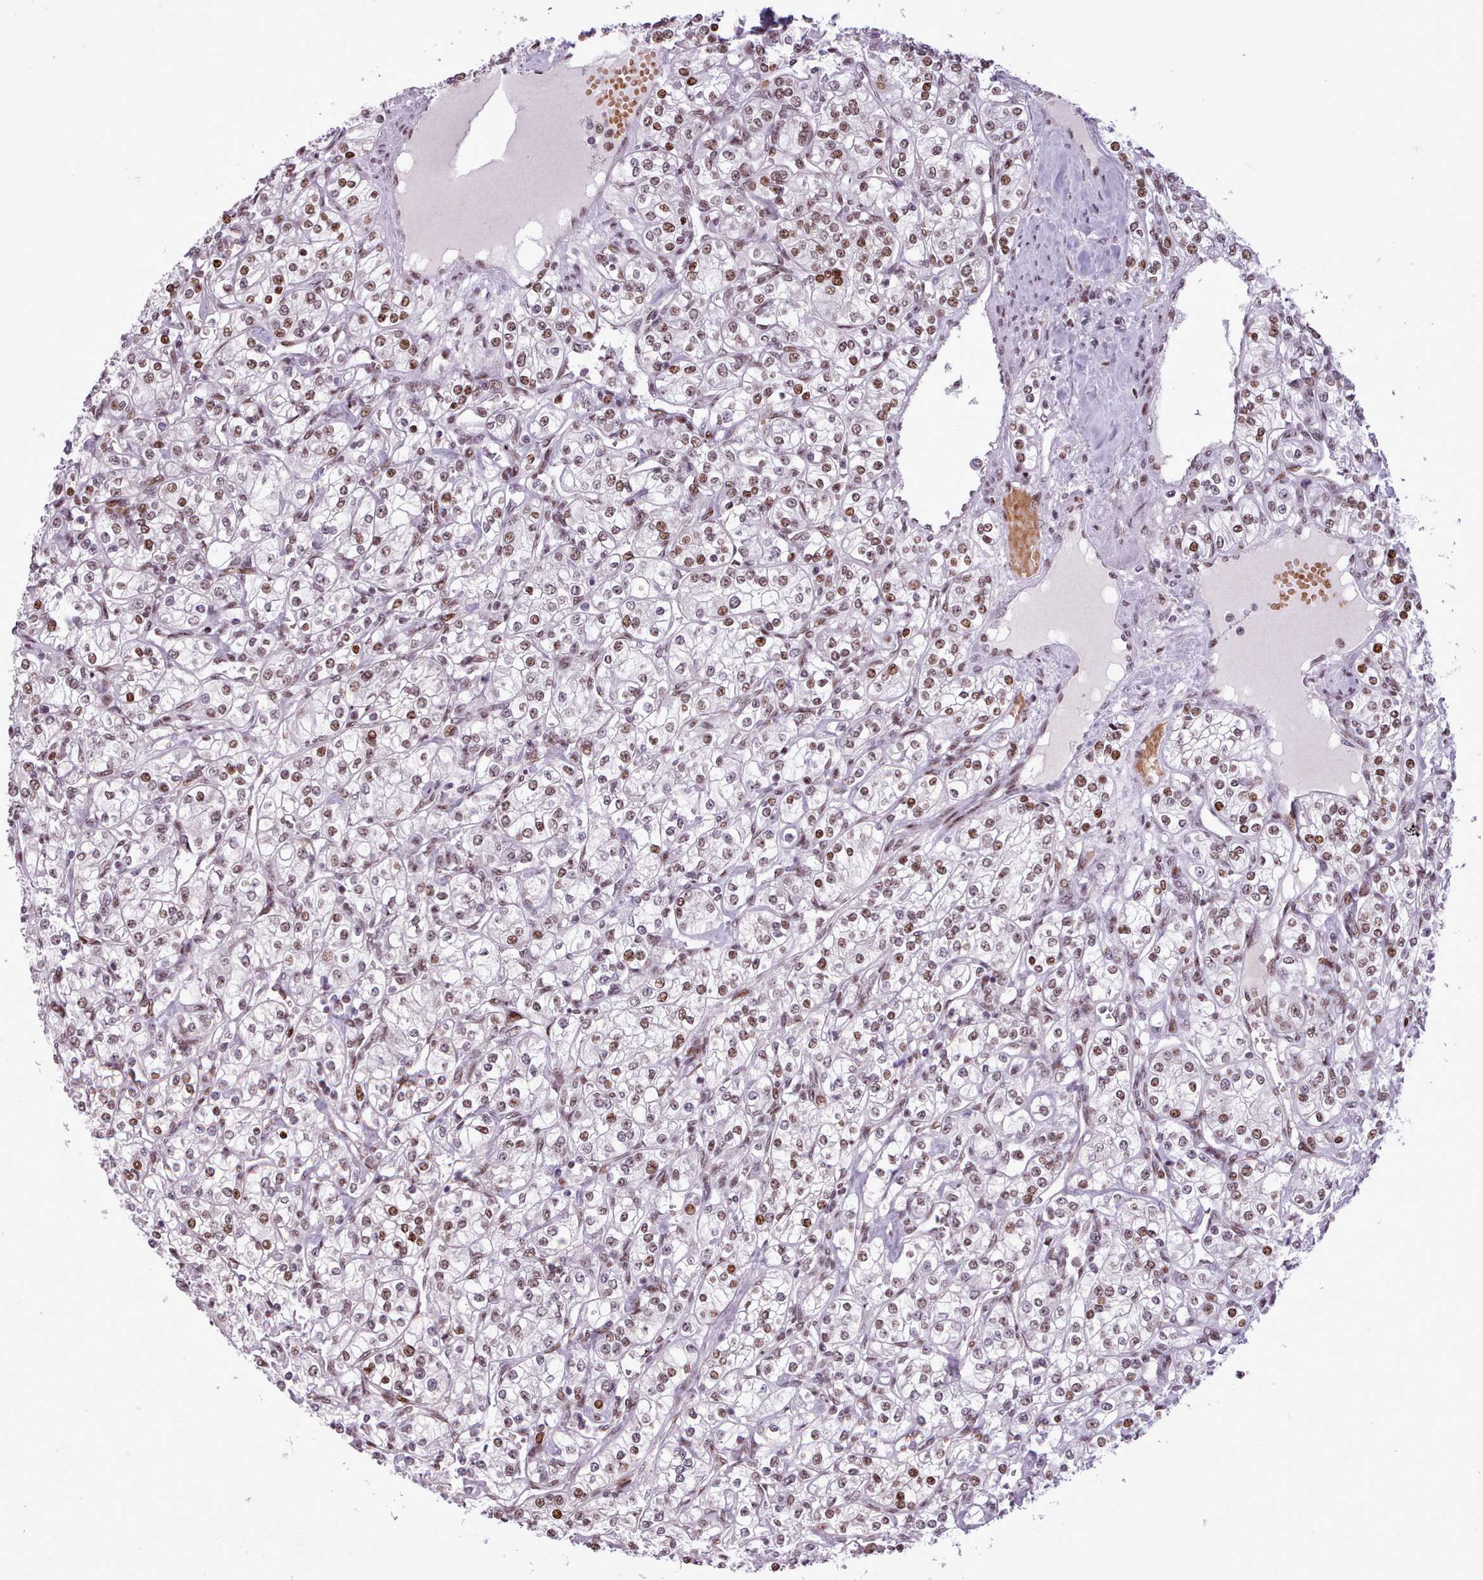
{"staining": {"intensity": "moderate", "quantity": ">75%", "location": "nuclear"}, "tissue": "renal cancer", "cell_type": "Tumor cells", "image_type": "cancer", "snomed": [{"axis": "morphology", "description": "Adenocarcinoma, NOS"}, {"axis": "topography", "description": "Kidney"}], "caption": "Brown immunohistochemical staining in human renal adenocarcinoma reveals moderate nuclear positivity in approximately >75% of tumor cells.", "gene": "SRSF4", "patient": {"sex": "male", "age": 77}}